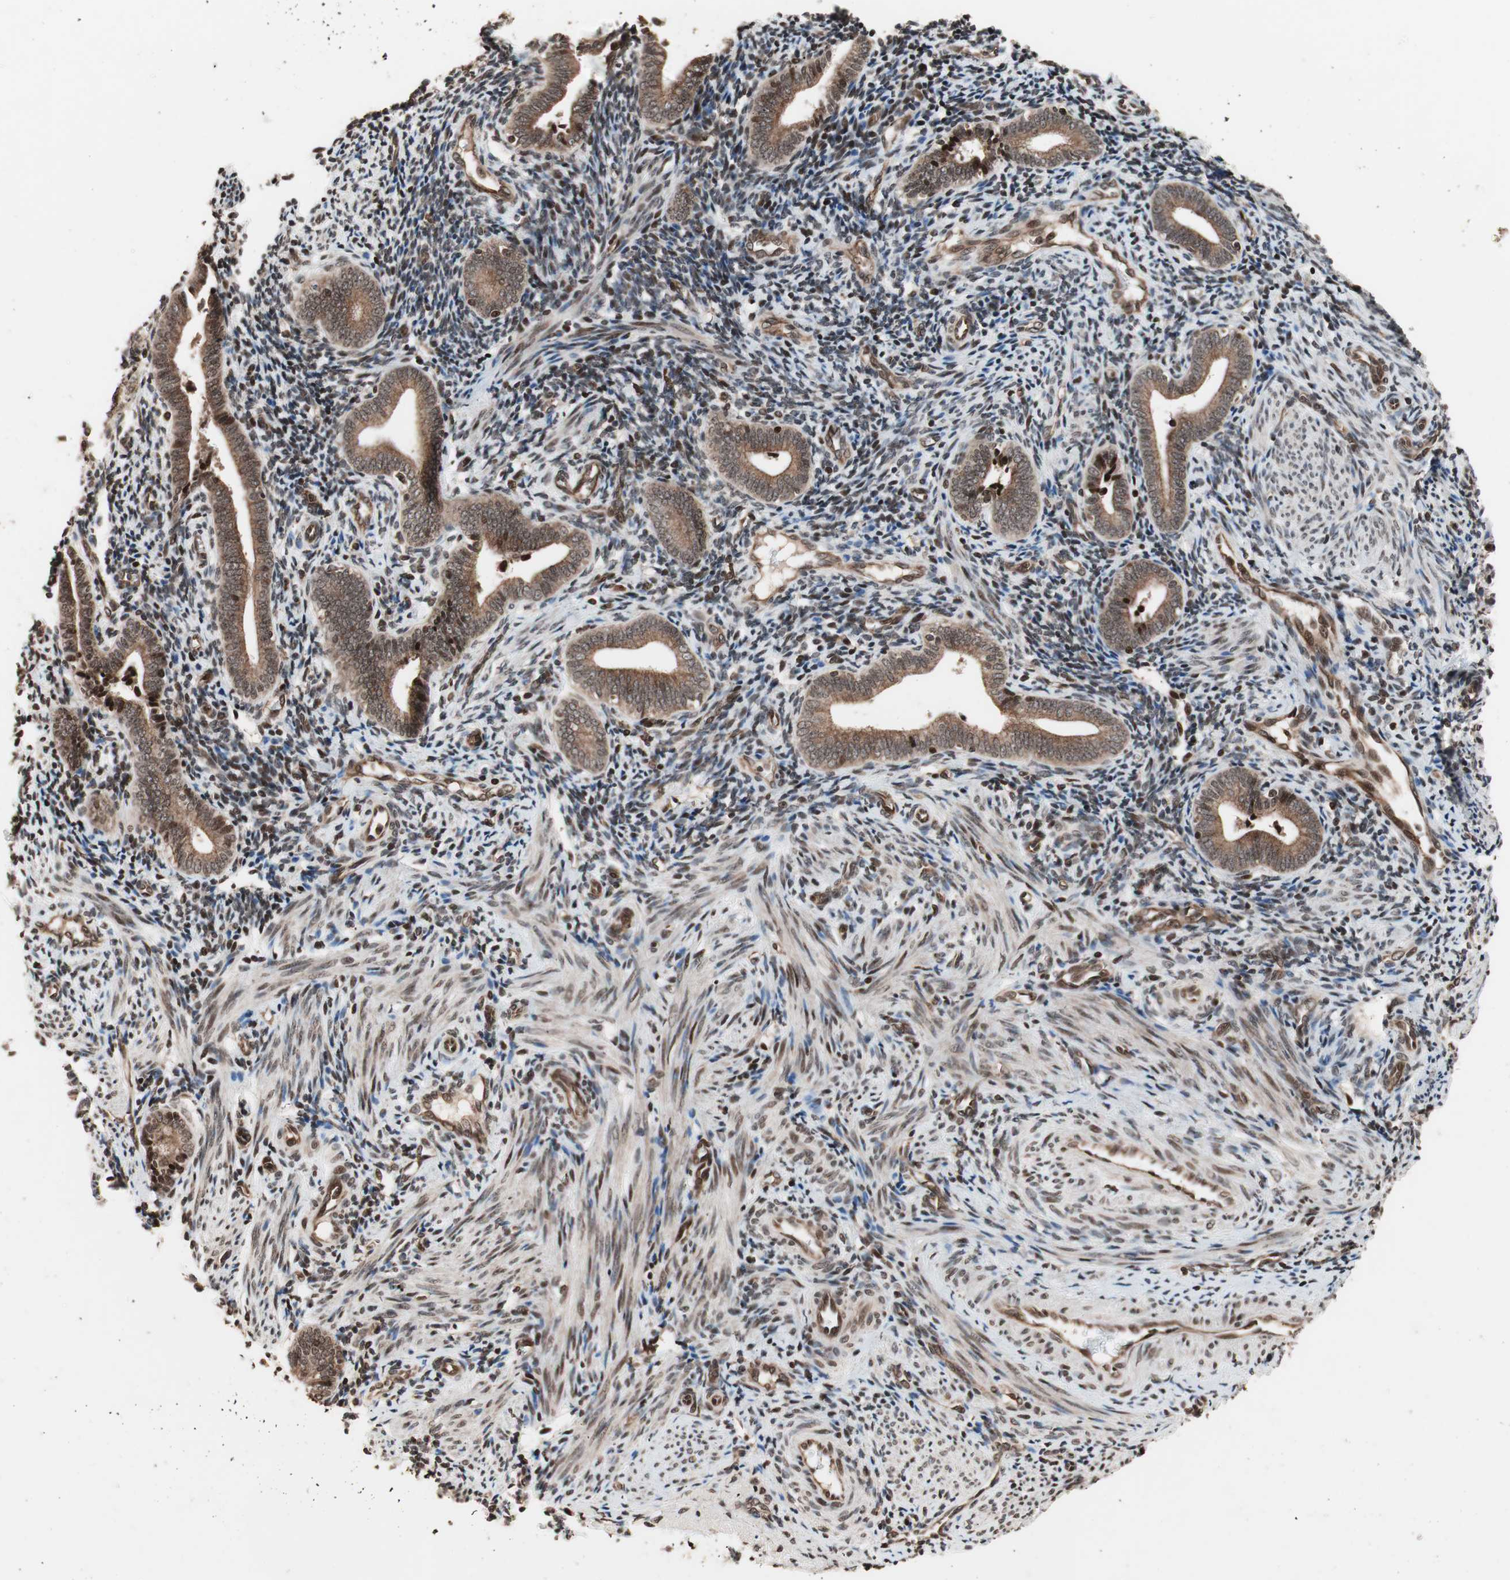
{"staining": {"intensity": "strong", "quantity": ">75%", "location": "cytoplasmic/membranous"}, "tissue": "endometrium", "cell_type": "Cells in endometrial stroma", "image_type": "normal", "snomed": [{"axis": "morphology", "description": "Normal tissue, NOS"}, {"axis": "topography", "description": "Uterus"}, {"axis": "topography", "description": "Endometrium"}], "caption": "The photomicrograph demonstrates a brown stain indicating the presence of a protein in the cytoplasmic/membranous of cells in endometrial stroma in endometrium.", "gene": "ZFC3H1", "patient": {"sex": "female", "age": 33}}